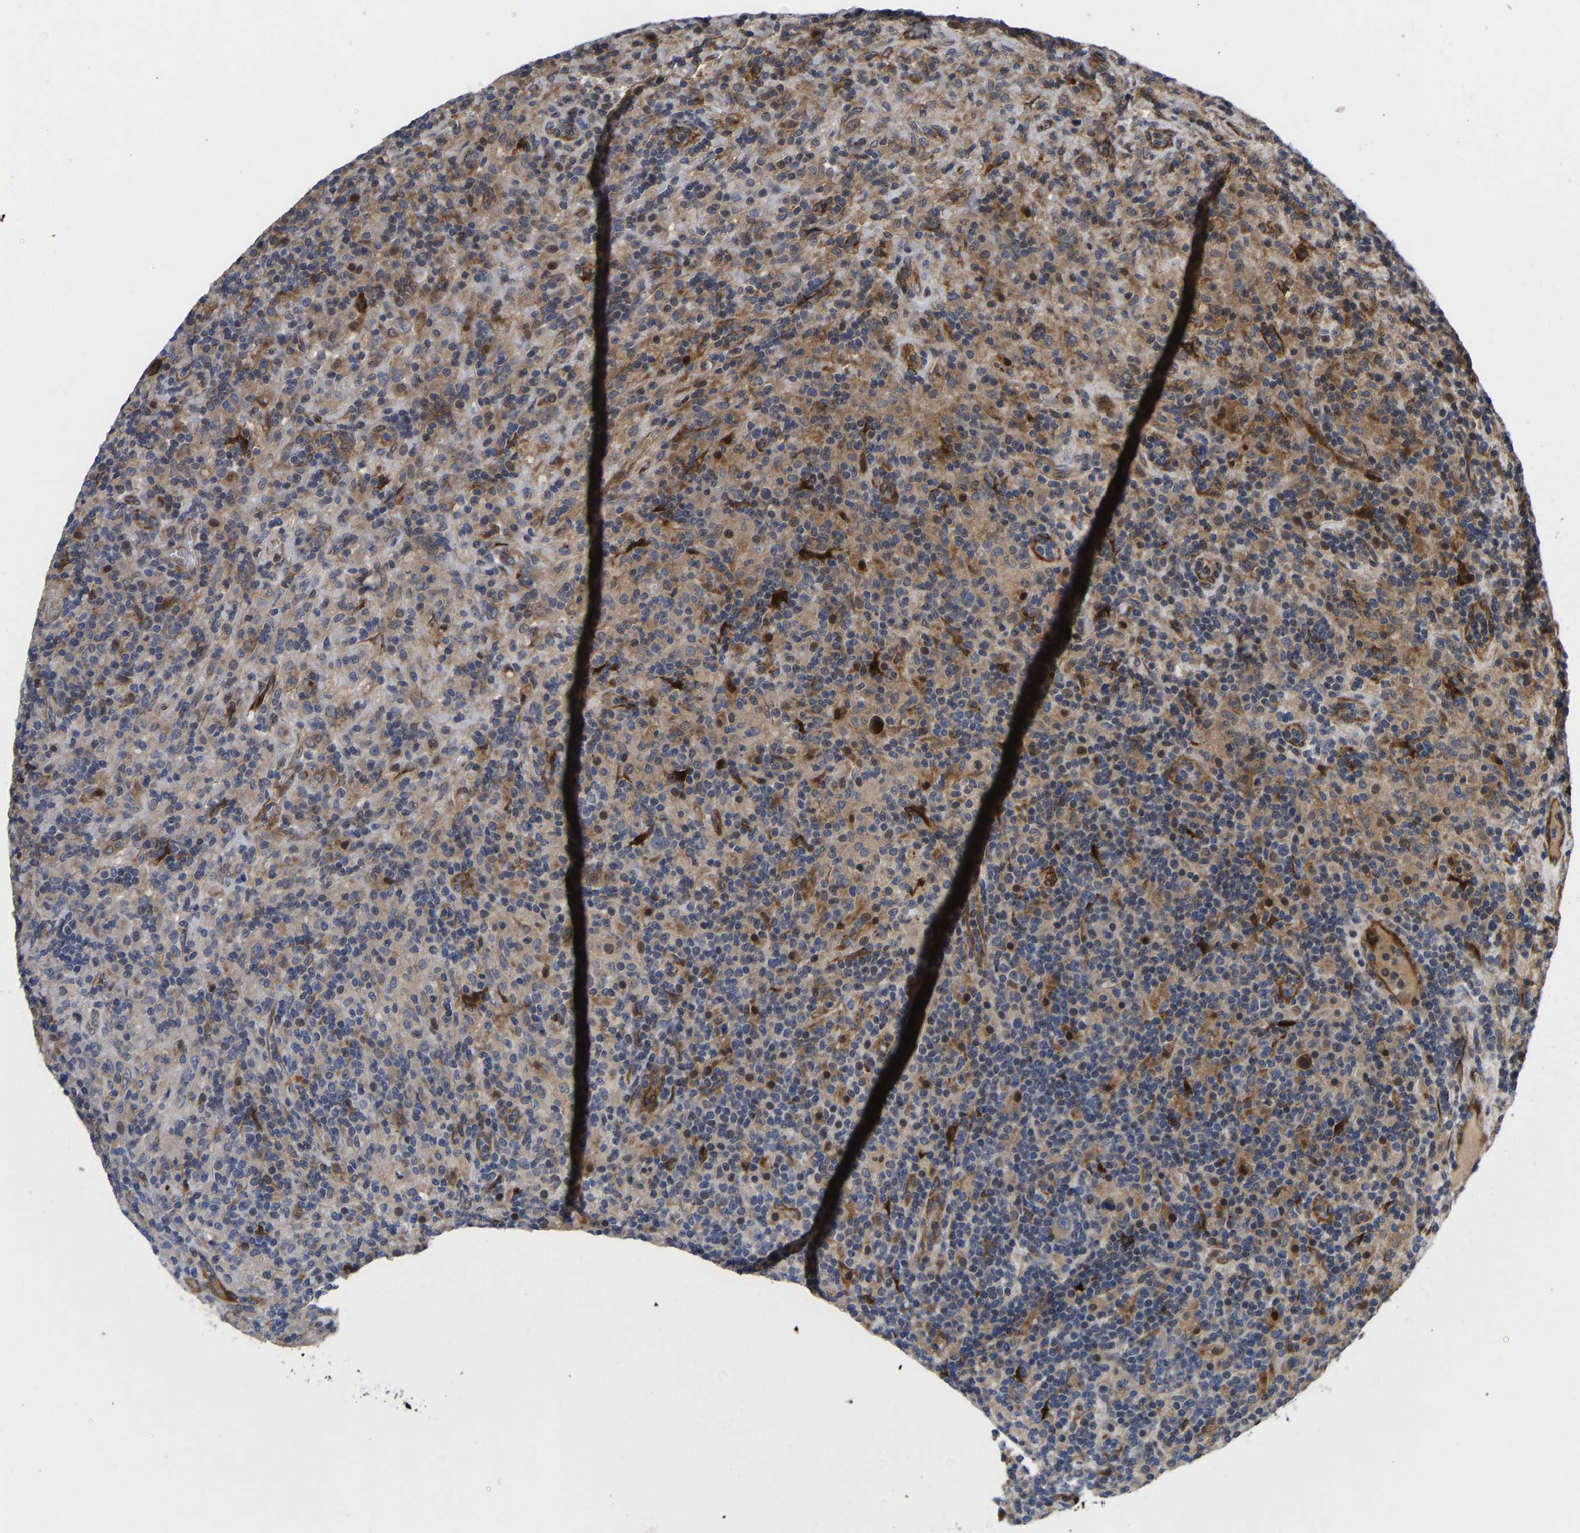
{"staining": {"intensity": "moderate", "quantity": "<25%", "location": "cytoplasmic/membranous"}, "tissue": "lymphoma", "cell_type": "Tumor cells", "image_type": "cancer", "snomed": [{"axis": "morphology", "description": "Hodgkin's disease, NOS"}, {"axis": "topography", "description": "Lymph node"}], "caption": "Tumor cells exhibit low levels of moderate cytoplasmic/membranous positivity in about <25% of cells in Hodgkin's disease.", "gene": "FRRS1", "patient": {"sex": "male", "age": 70}}